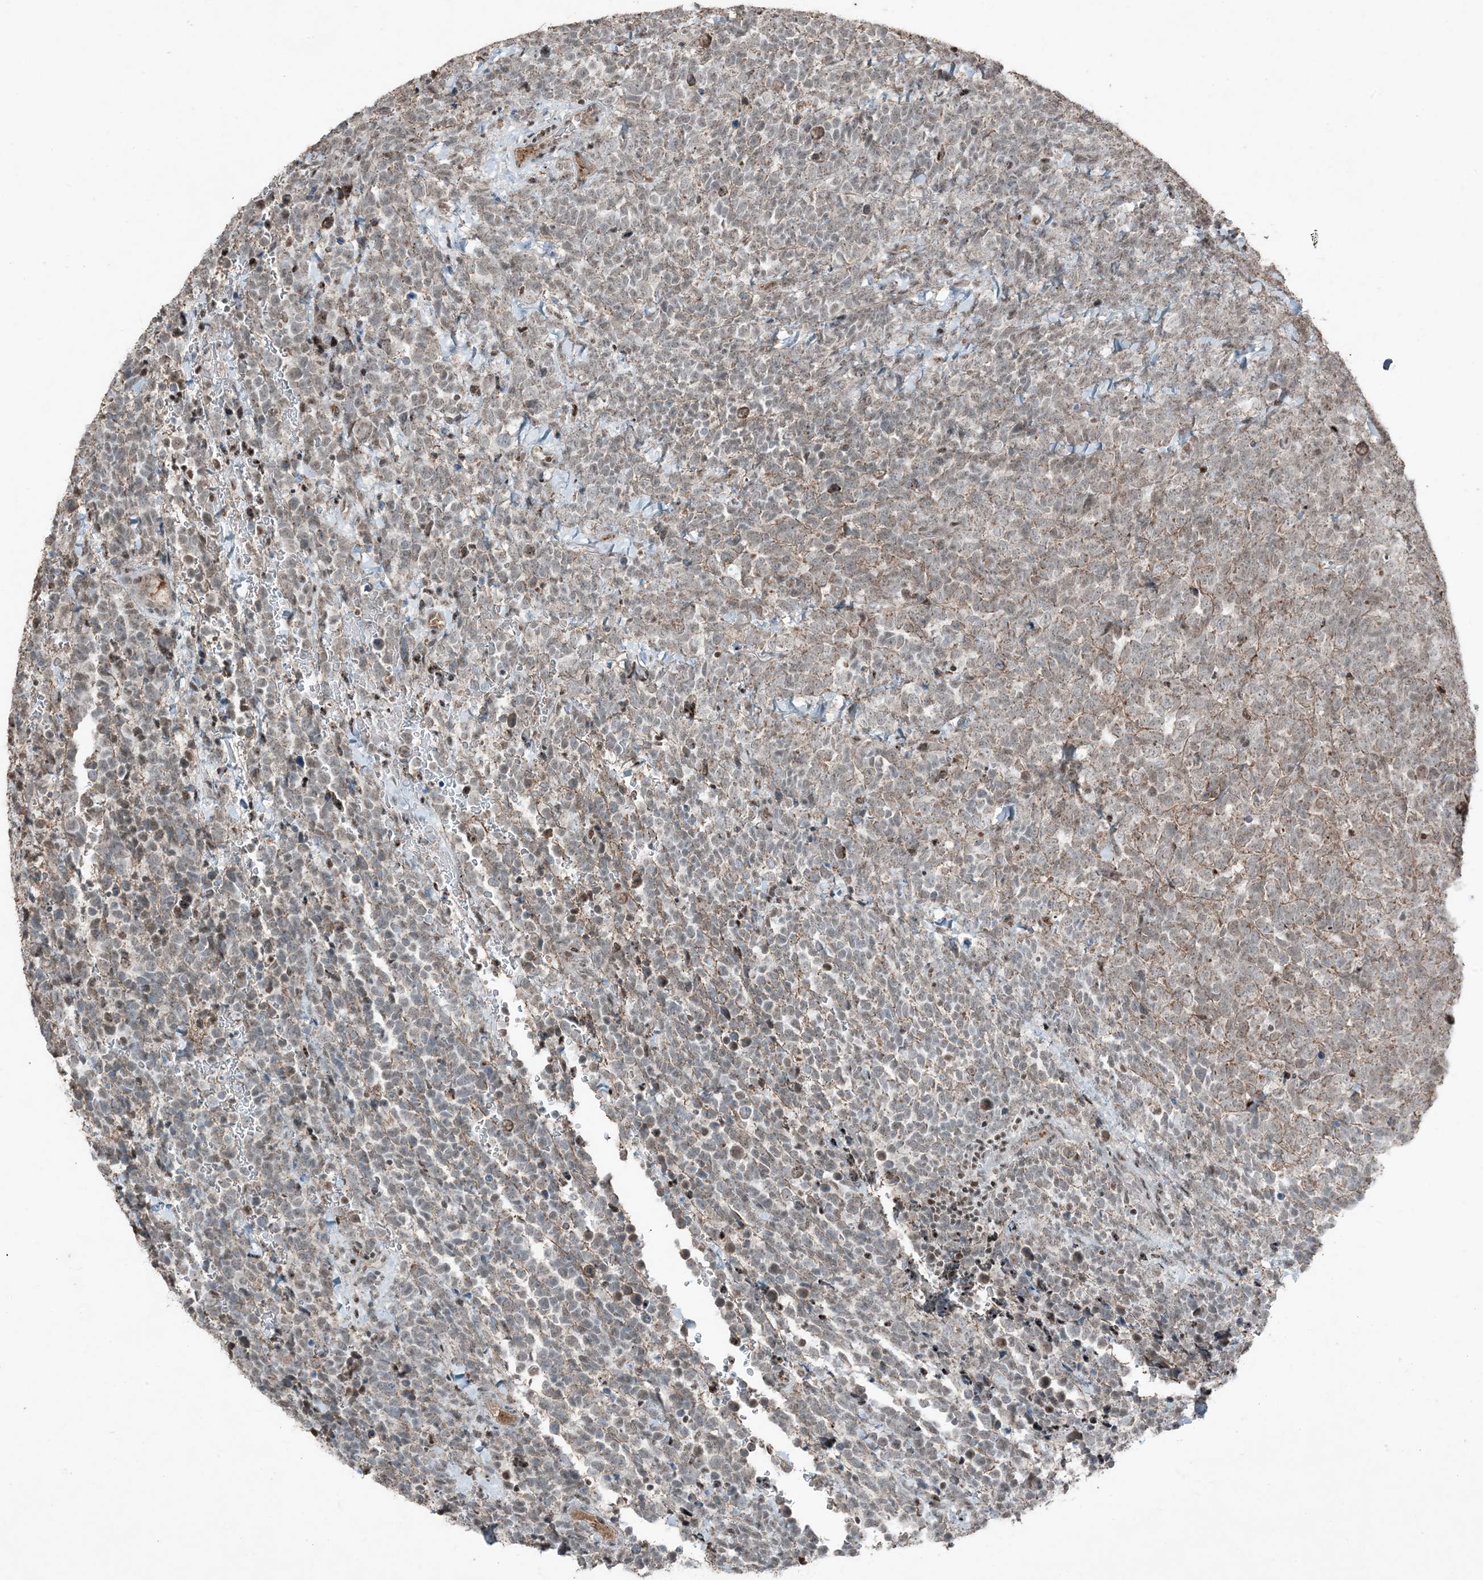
{"staining": {"intensity": "weak", "quantity": "<25%", "location": "cytoplasmic/membranous"}, "tissue": "urothelial cancer", "cell_type": "Tumor cells", "image_type": "cancer", "snomed": [{"axis": "morphology", "description": "Urothelial carcinoma, High grade"}, {"axis": "topography", "description": "Urinary bladder"}], "caption": "Protein analysis of urothelial cancer exhibits no significant expression in tumor cells.", "gene": "TADA2B", "patient": {"sex": "female", "age": 82}}